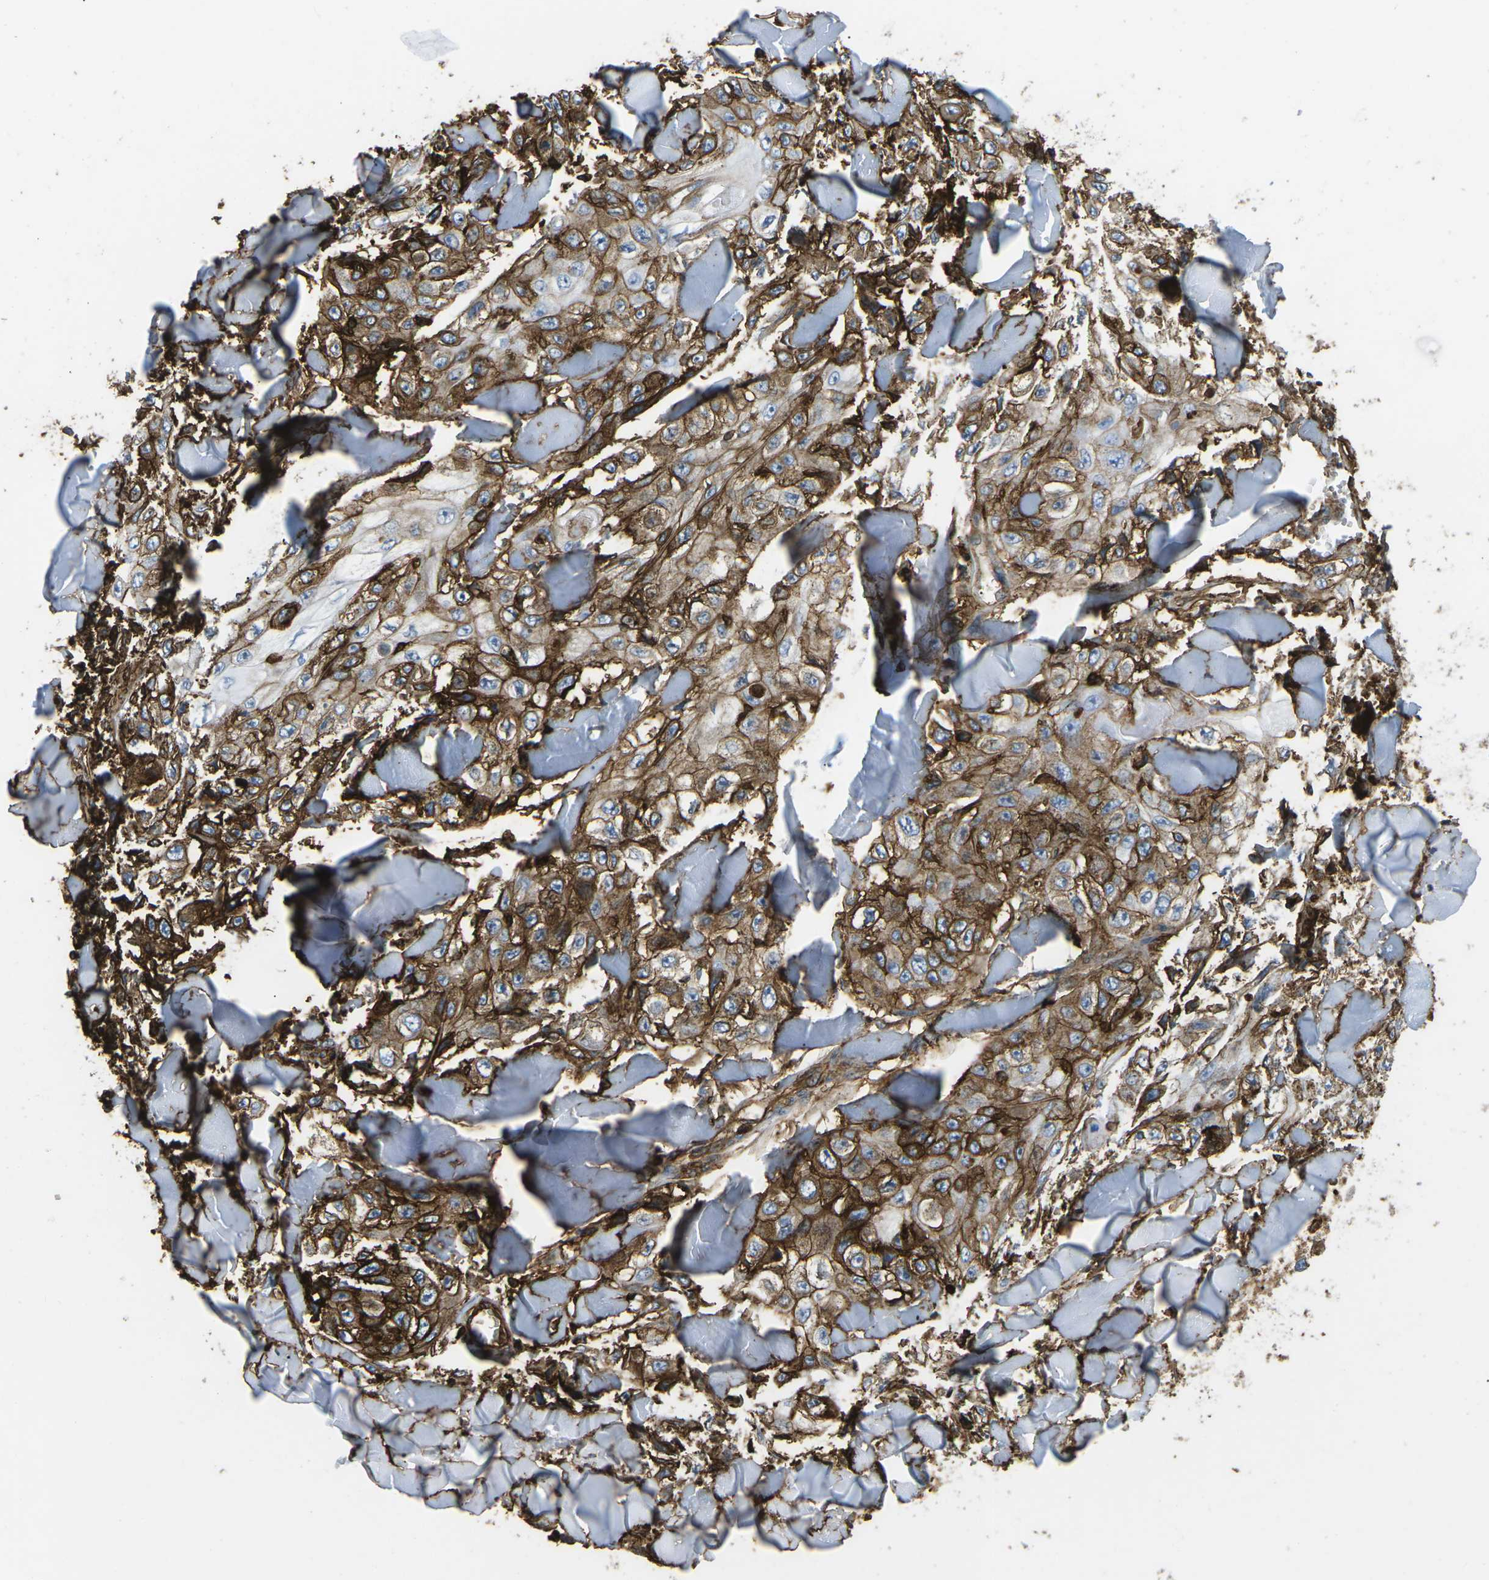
{"staining": {"intensity": "strong", "quantity": ">75%", "location": "cytoplasmic/membranous"}, "tissue": "skin cancer", "cell_type": "Tumor cells", "image_type": "cancer", "snomed": [{"axis": "morphology", "description": "Squamous cell carcinoma, NOS"}, {"axis": "topography", "description": "Skin"}], "caption": "Squamous cell carcinoma (skin) stained with immunohistochemistry (IHC) exhibits strong cytoplasmic/membranous positivity in about >75% of tumor cells.", "gene": "HLA-B", "patient": {"sex": "male", "age": 86}}